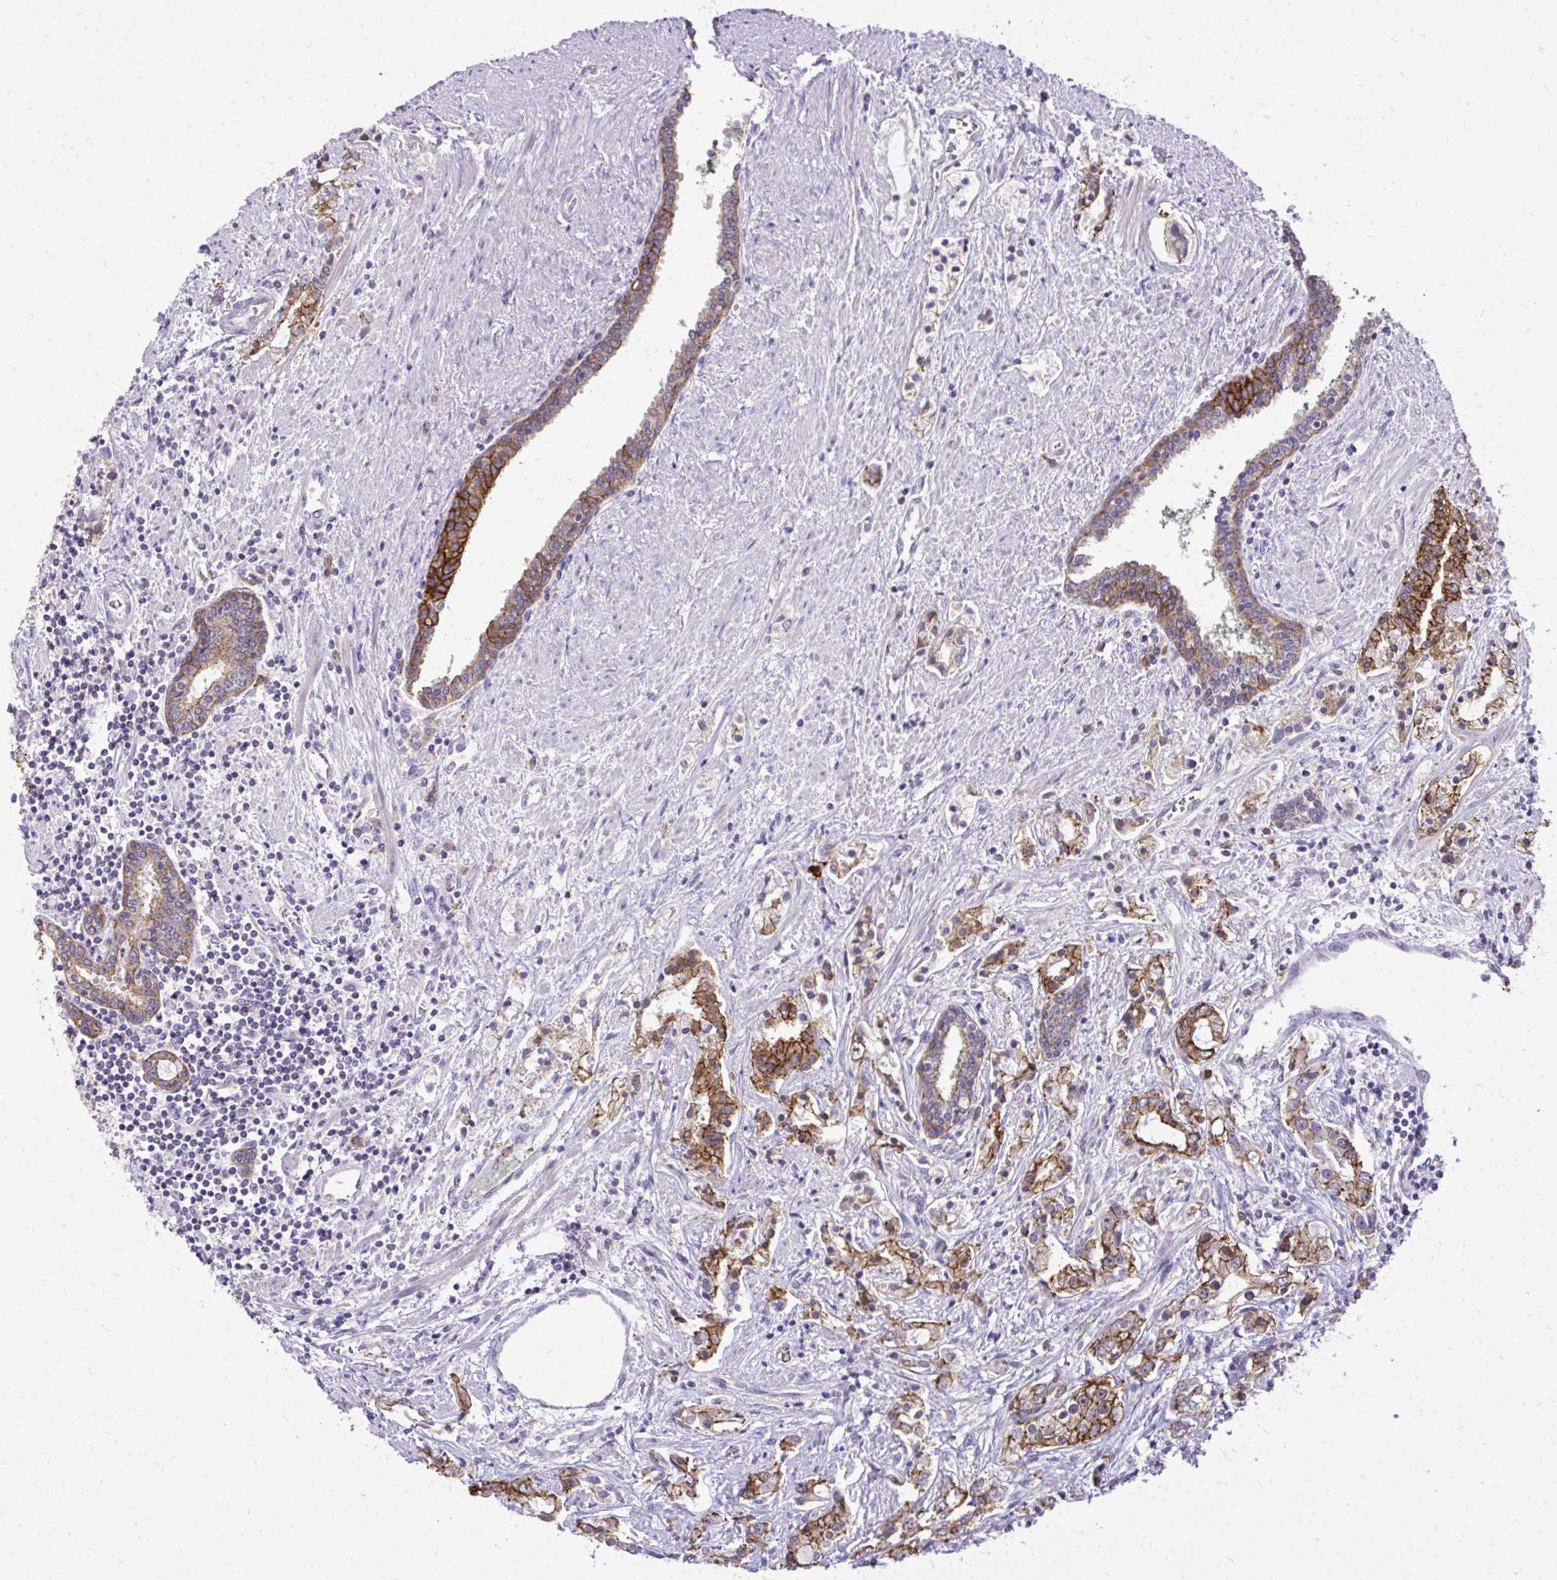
{"staining": {"intensity": "strong", "quantity": ">75%", "location": "cytoplasmic/membranous"}, "tissue": "prostate cancer", "cell_type": "Tumor cells", "image_type": "cancer", "snomed": [{"axis": "morphology", "description": "Adenocarcinoma, Medium grade"}, {"axis": "topography", "description": "Prostate"}], "caption": "Prostate adenocarcinoma (medium-grade) stained with a protein marker exhibits strong staining in tumor cells.", "gene": "SPTBN2", "patient": {"sex": "male", "age": 57}}